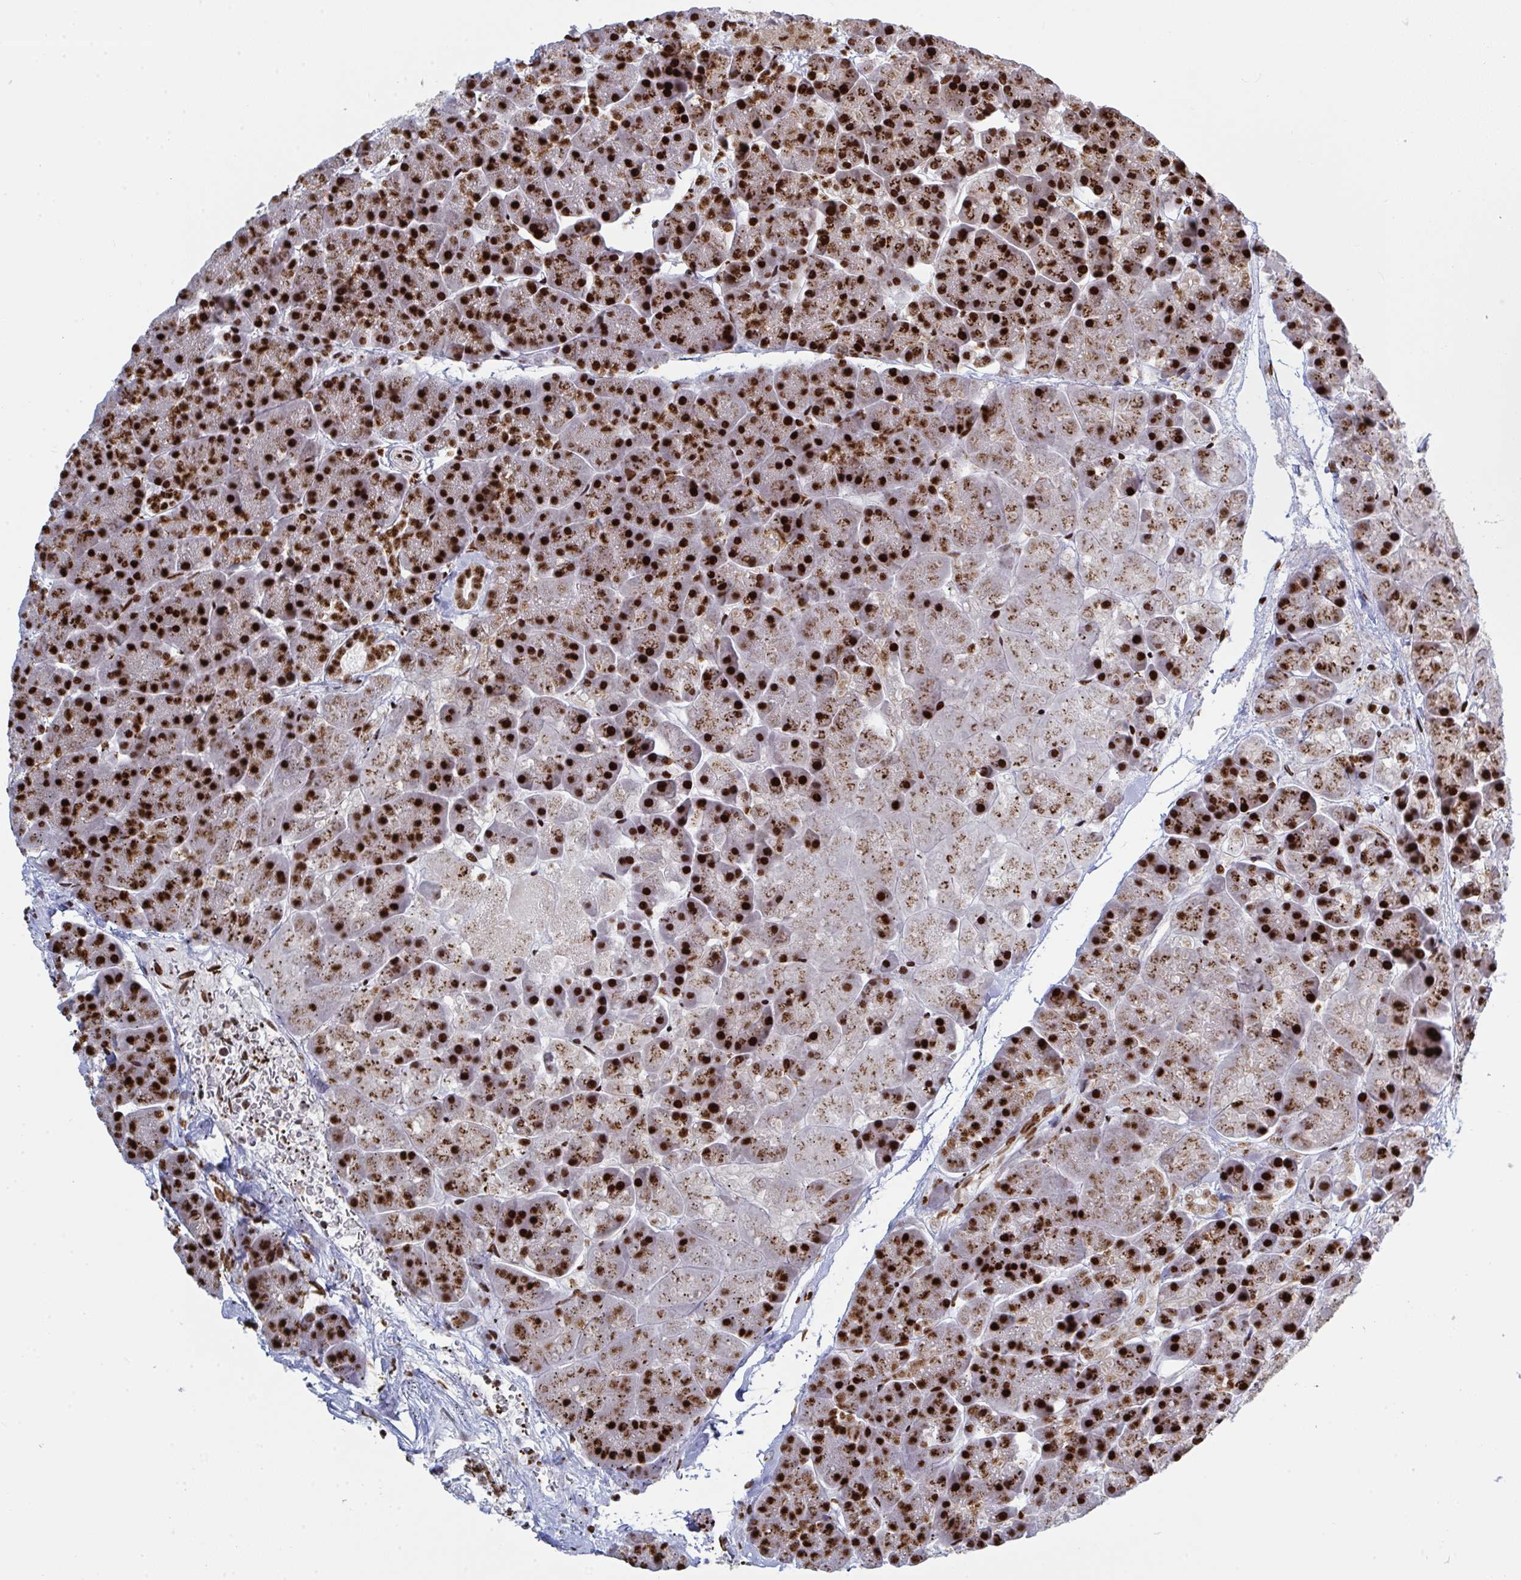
{"staining": {"intensity": "strong", "quantity": ">75%", "location": "nuclear"}, "tissue": "pancreas", "cell_type": "Exocrine glandular cells", "image_type": "normal", "snomed": [{"axis": "morphology", "description": "Normal tissue, NOS"}, {"axis": "topography", "description": "Pancreas"}, {"axis": "topography", "description": "Peripheral nerve tissue"}], "caption": "Protein analysis of unremarkable pancreas reveals strong nuclear positivity in about >75% of exocrine glandular cells.", "gene": "ZNF607", "patient": {"sex": "male", "age": 54}}